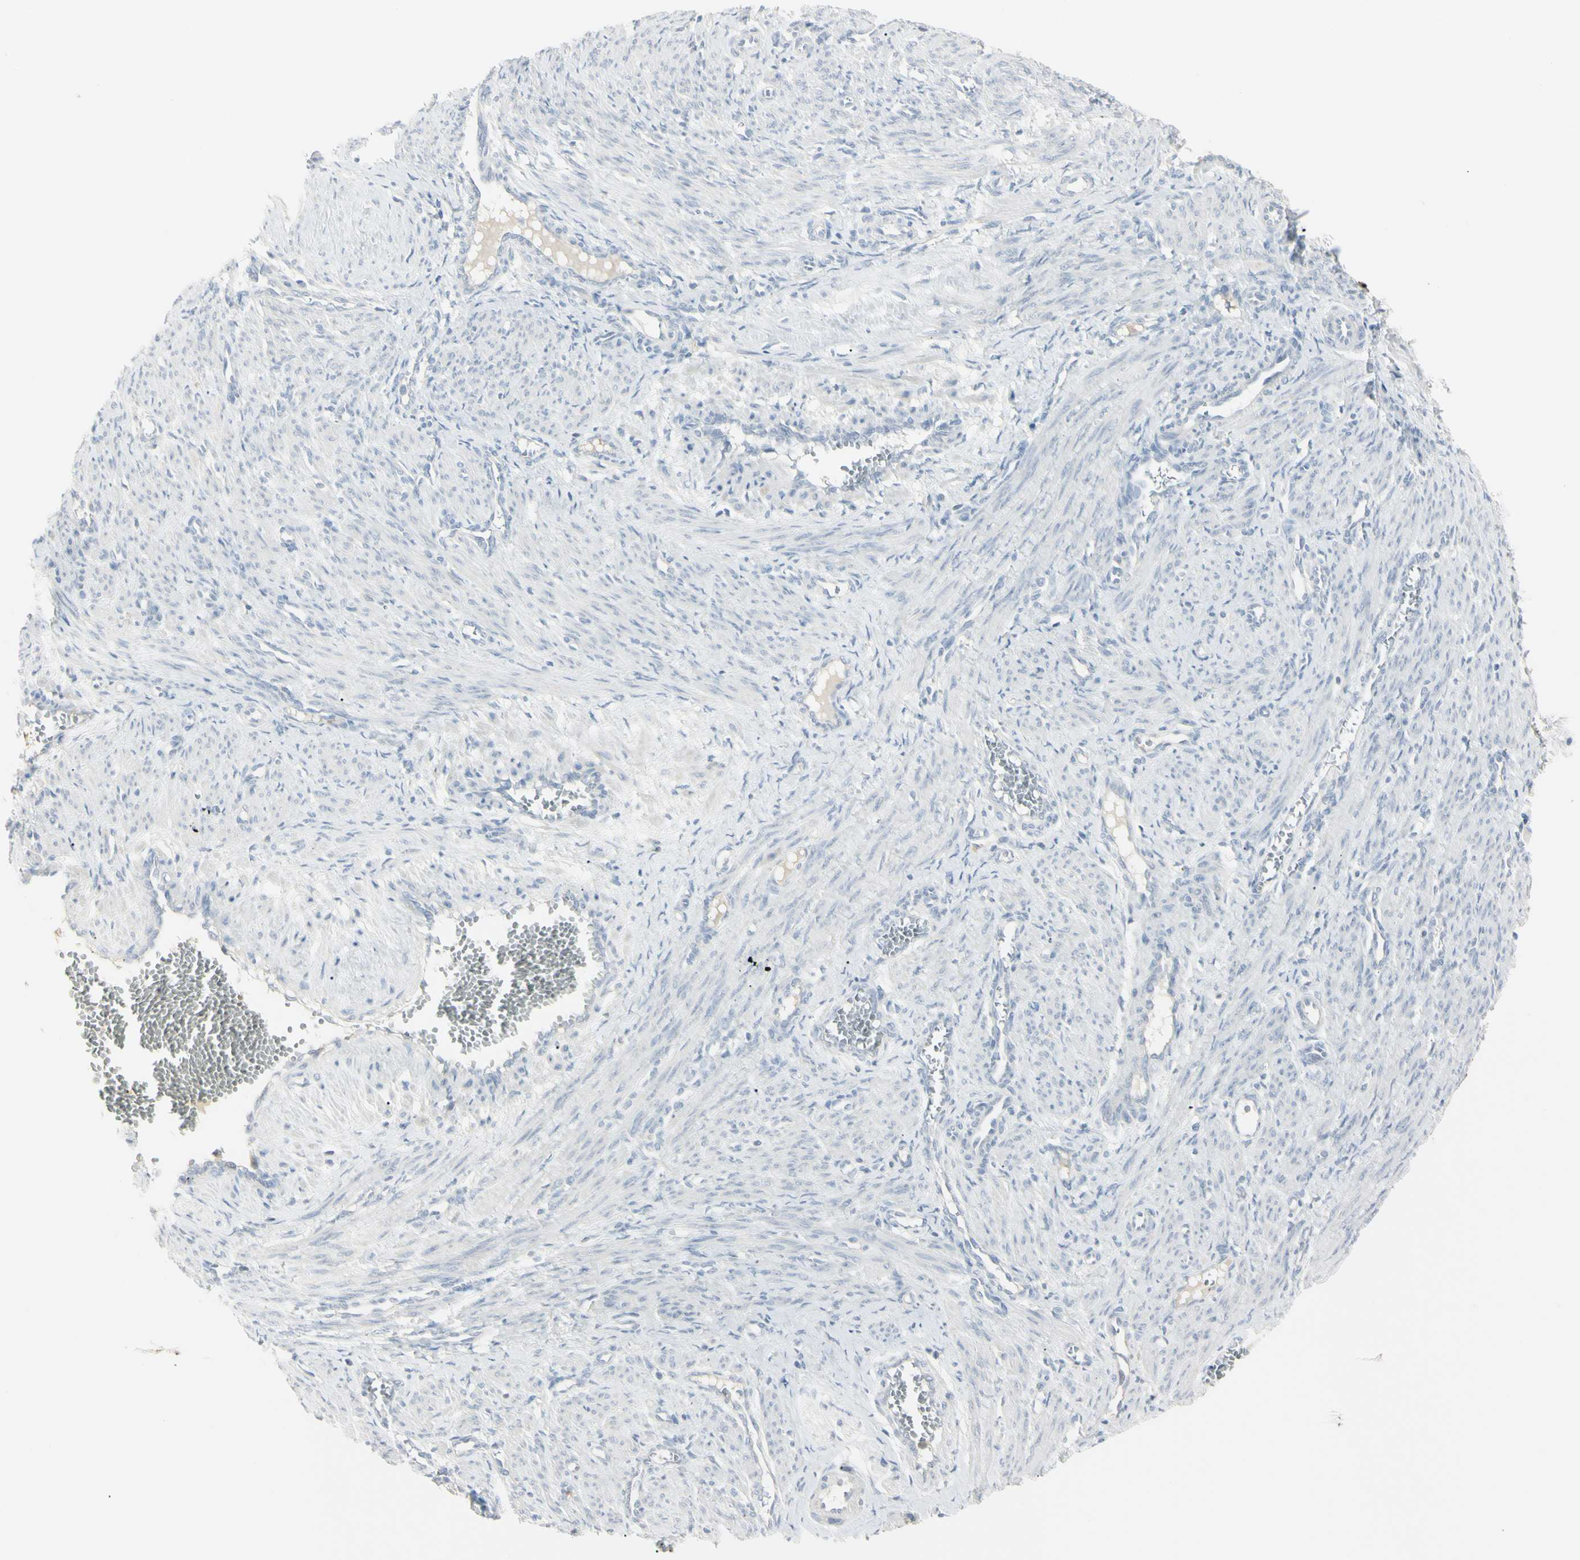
{"staining": {"intensity": "negative", "quantity": "none", "location": "none"}, "tissue": "smooth muscle", "cell_type": "Smooth muscle cells", "image_type": "normal", "snomed": [{"axis": "morphology", "description": "Normal tissue, NOS"}, {"axis": "topography", "description": "Endometrium"}], "caption": "Protein analysis of benign smooth muscle demonstrates no significant staining in smooth muscle cells. The staining was performed using DAB (3,3'-diaminobenzidine) to visualize the protein expression in brown, while the nuclei were stained in blue with hematoxylin (Magnification: 20x).", "gene": "PIP", "patient": {"sex": "female", "age": 33}}